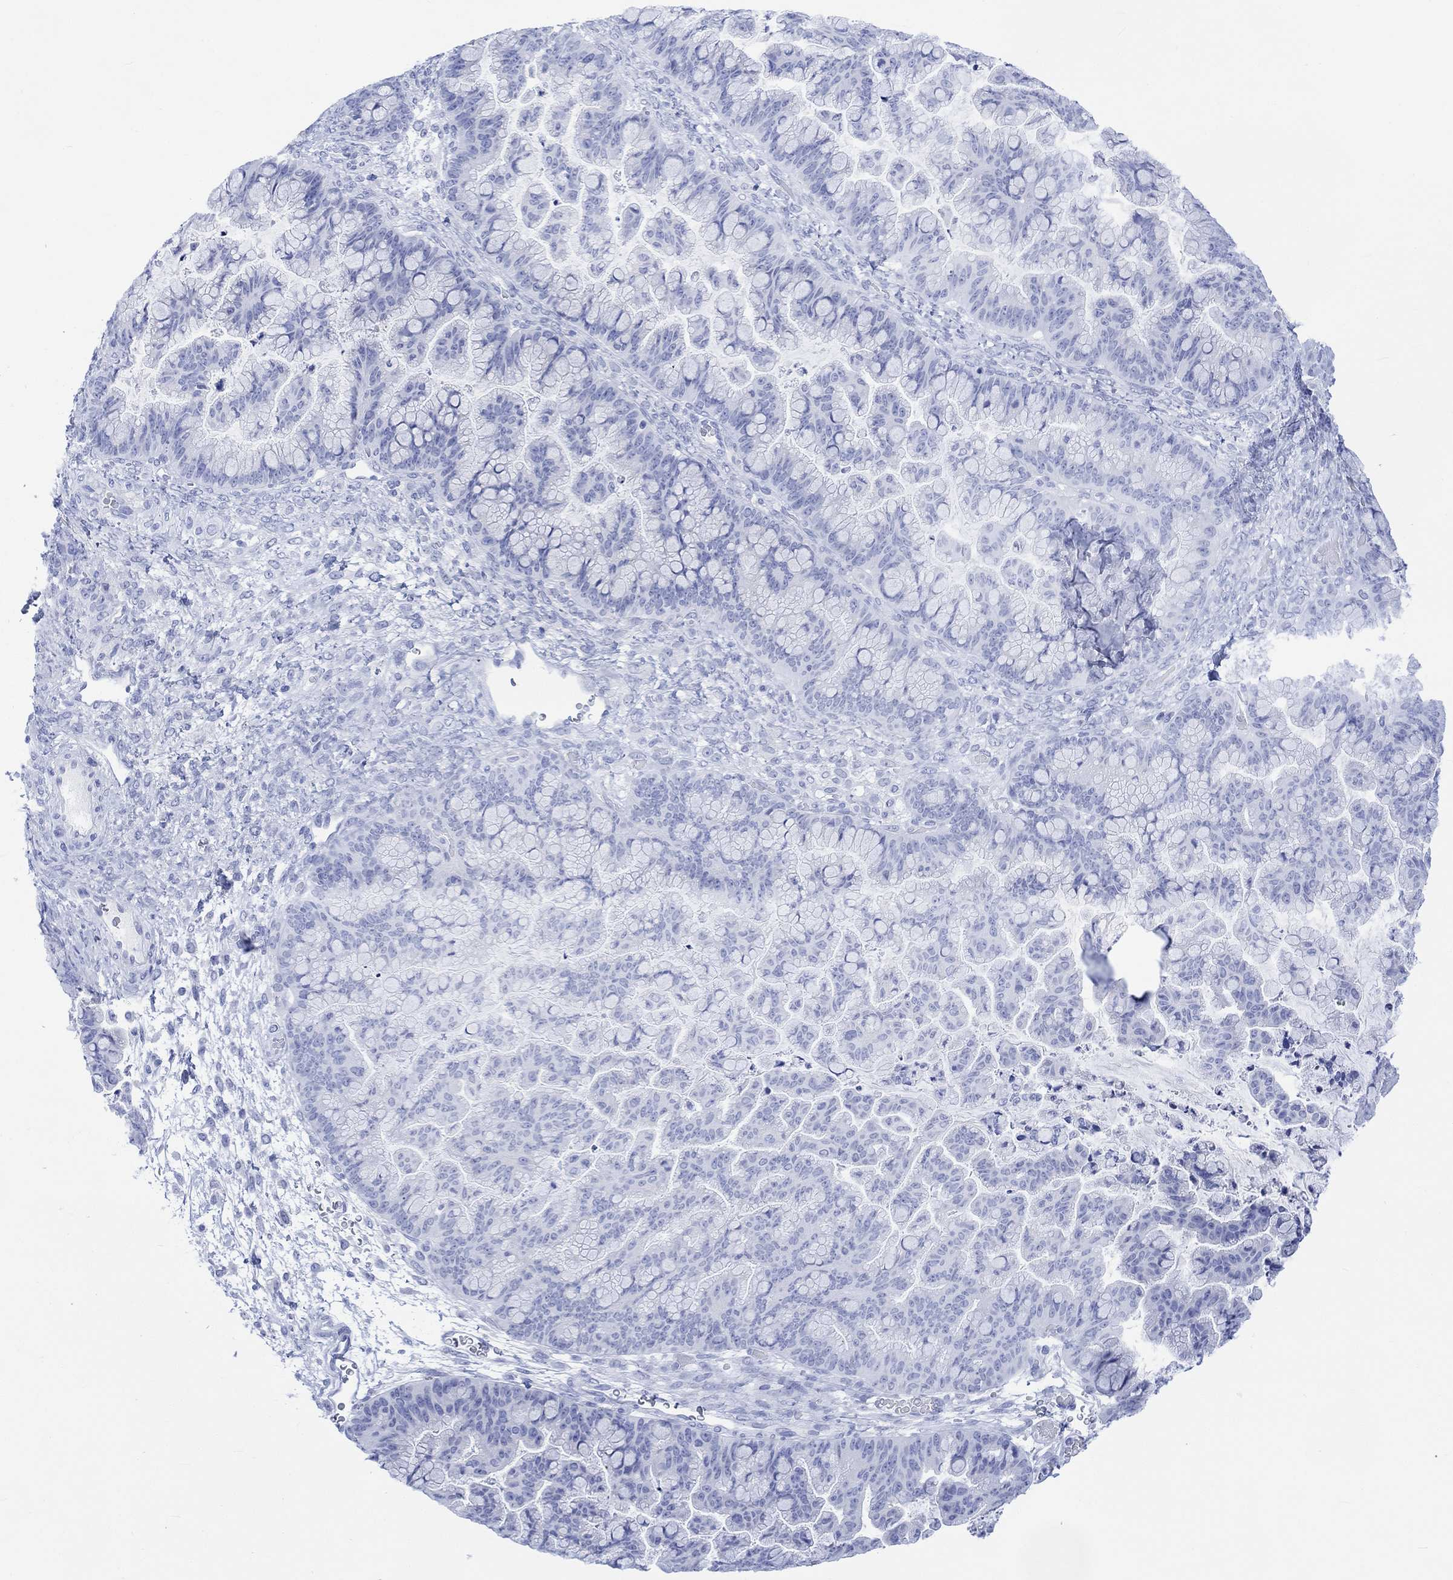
{"staining": {"intensity": "negative", "quantity": "none", "location": "none"}, "tissue": "ovarian cancer", "cell_type": "Tumor cells", "image_type": "cancer", "snomed": [{"axis": "morphology", "description": "Cystadenocarcinoma, mucinous, NOS"}, {"axis": "topography", "description": "Ovary"}], "caption": "This is an immunohistochemistry (IHC) photomicrograph of human mucinous cystadenocarcinoma (ovarian). There is no expression in tumor cells.", "gene": "CELF4", "patient": {"sex": "female", "age": 67}}